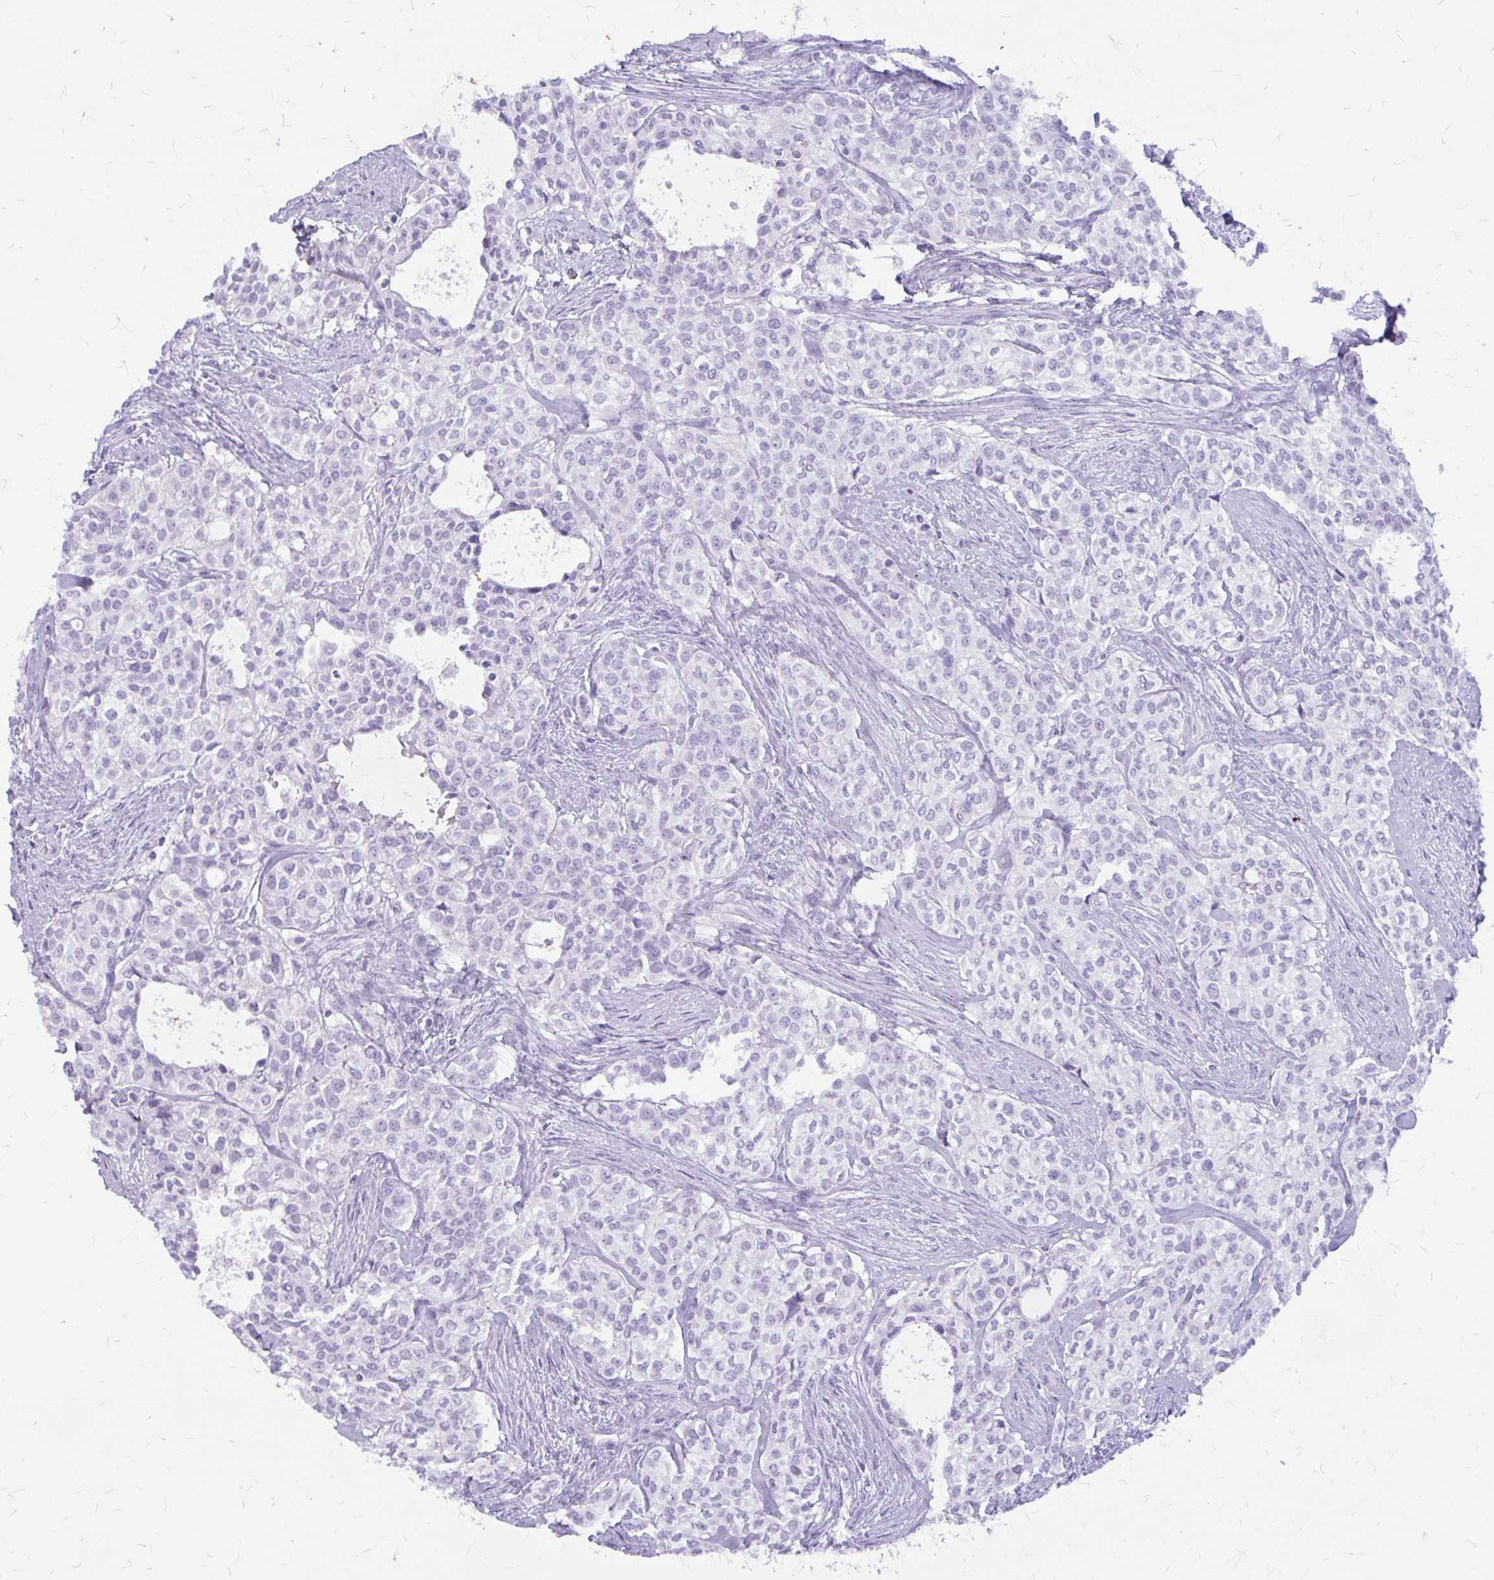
{"staining": {"intensity": "negative", "quantity": "none", "location": "none"}, "tissue": "head and neck cancer", "cell_type": "Tumor cells", "image_type": "cancer", "snomed": [{"axis": "morphology", "description": "Adenocarcinoma, NOS"}, {"axis": "topography", "description": "Head-Neck"}], "caption": "High magnification brightfield microscopy of head and neck adenocarcinoma stained with DAB (brown) and counterstained with hematoxylin (blue): tumor cells show no significant expression. (IHC, brightfield microscopy, high magnification).", "gene": "KLHDC7A", "patient": {"sex": "male", "age": 81}}